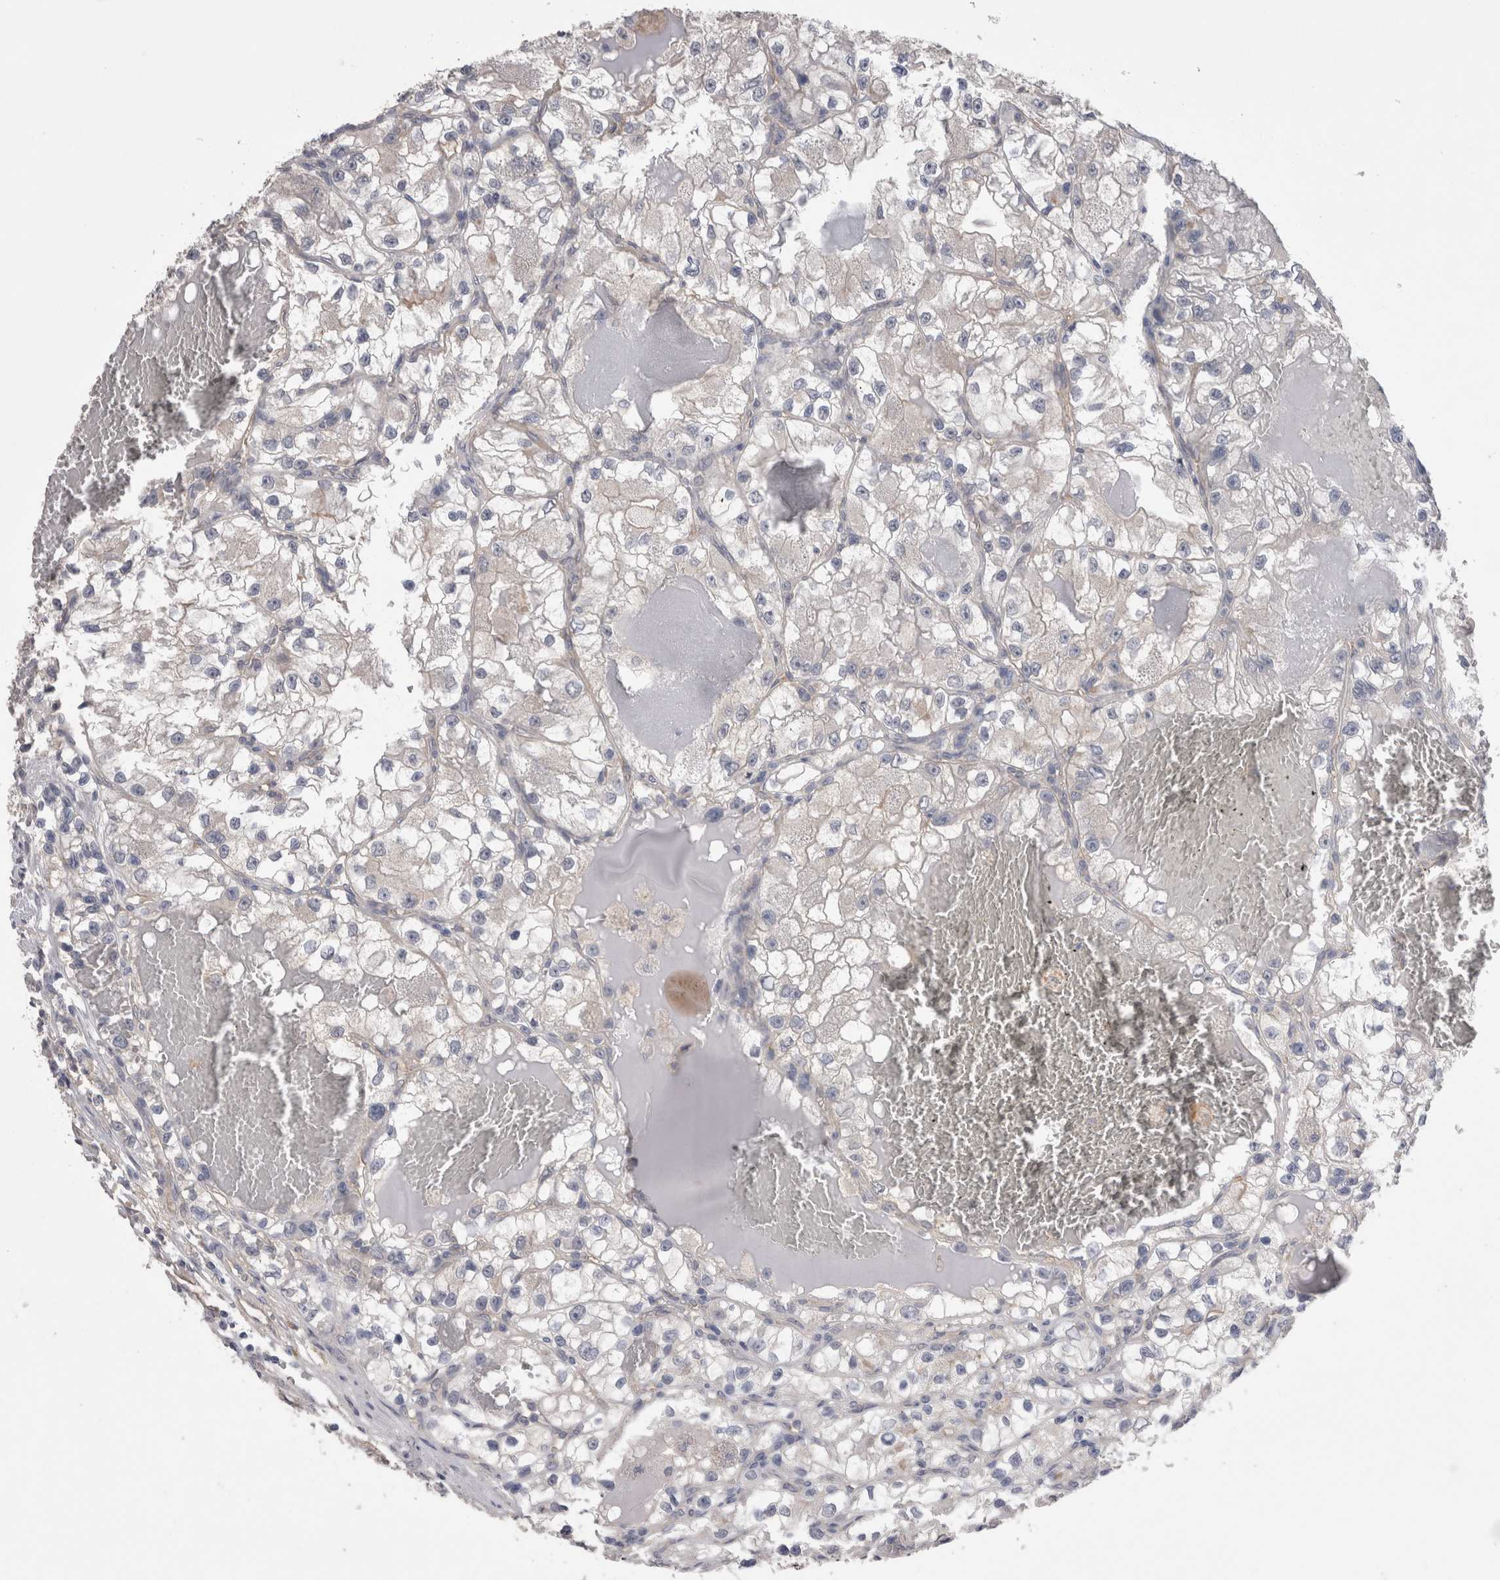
{"staining": {"intensity": "negative", "quantity": "none", "location": "none"}, "tissue": "renal cancer", "cell_type": "Tumor cells", "image_type": "cancer", "snomed": [{"axis": "morphology", "description": "Adenocarcinoma, NOS"}, {"axis": "topography", "description": "Kidney"}], "caption": "High power microscopy histopathology image of an immunohistochemistry image of renal cancer, revealing no significant positivity in tumor cells.", "gene": "NECTIN2", "patient": {"sex": "female", "age": 57}}